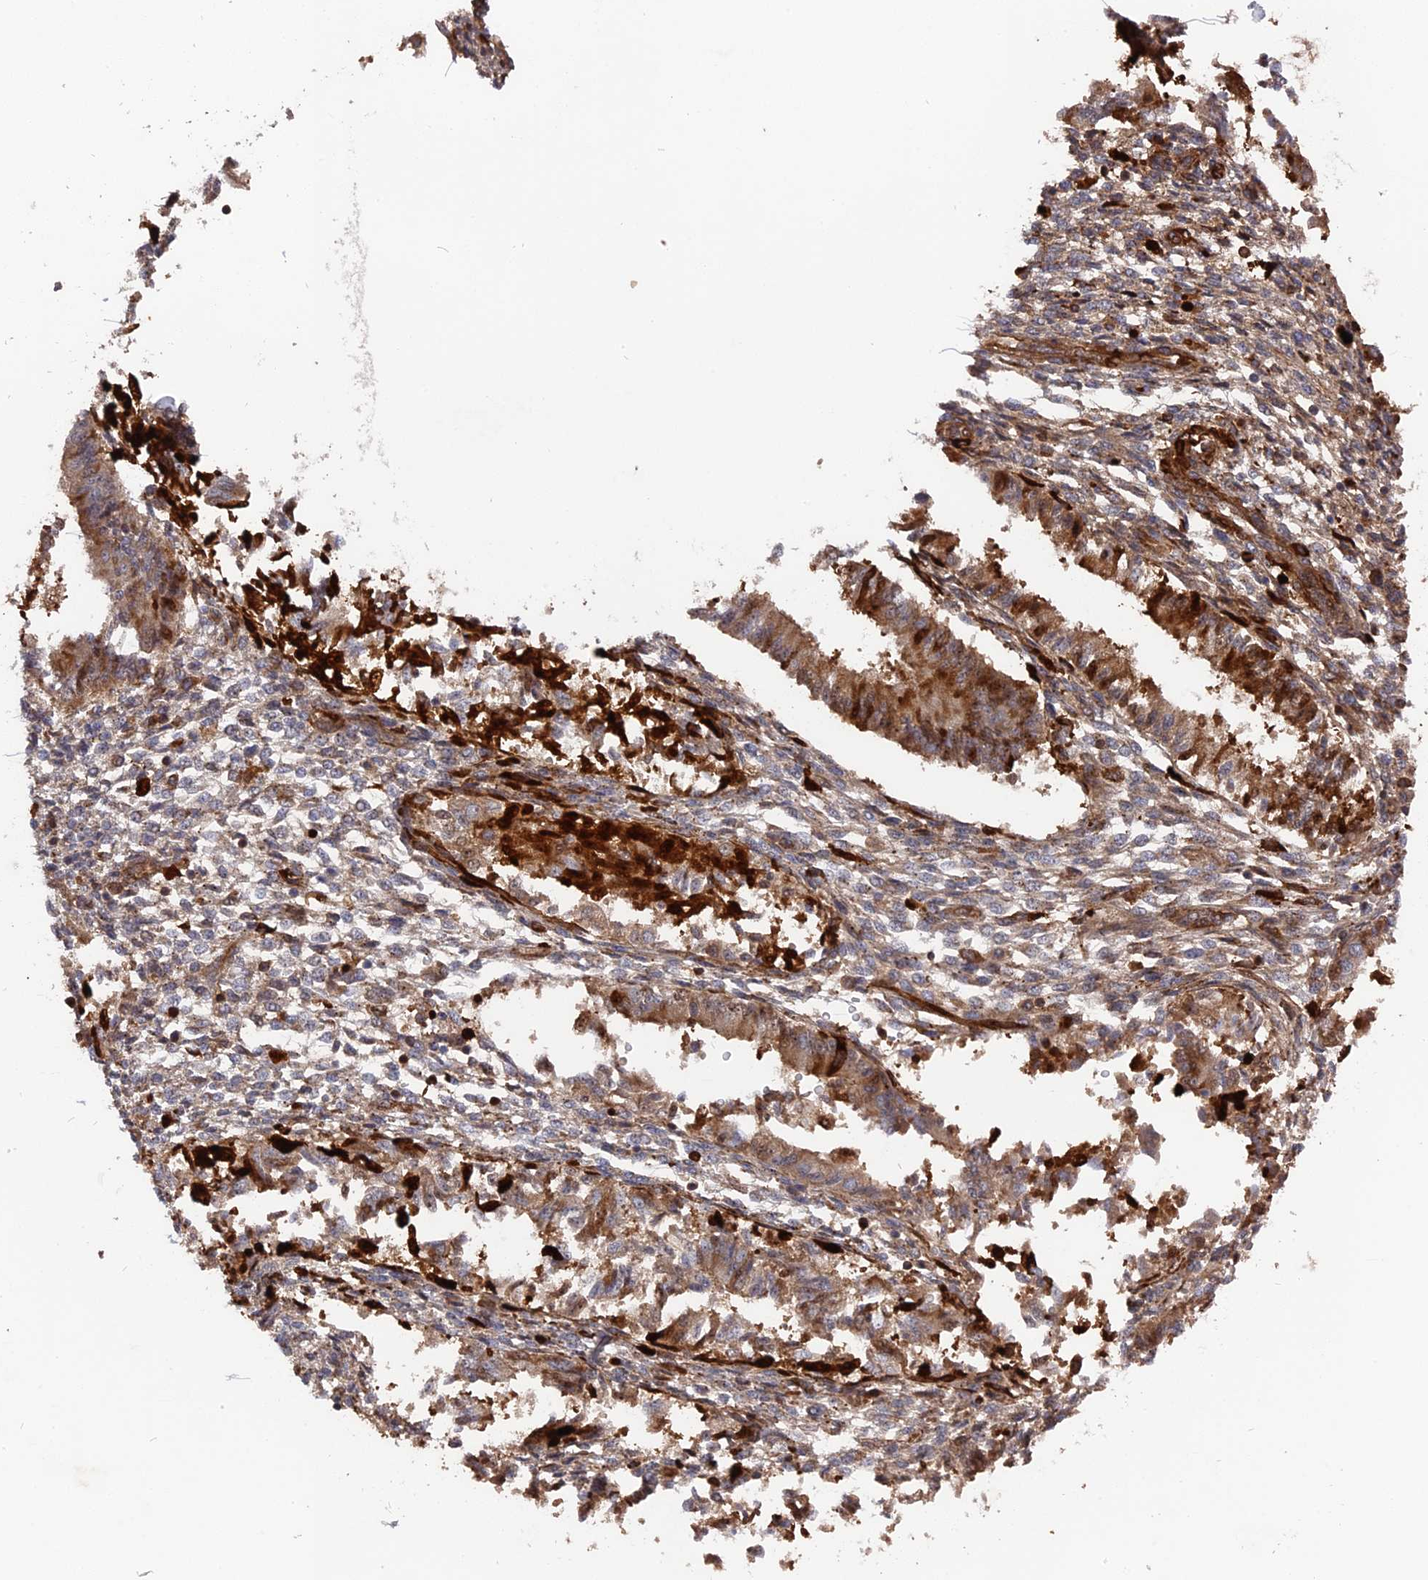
{"staining": {"intensity": "weak", "quantity": "25%-75%", "location": "cytoplasmic/membranous"}, "tissue": "endometrium", "cell_type": "Cells in endometrial stroma", "image_type": "normal", "snomed": [{"axis": "morphology", "description": "Normal tissue, NOS"}, {"axis": "topography", "description": "Uterus"}, {"axis": "topography", "description": "Endometrium"}], "caption": "This micrograph displays immunohistochemistry staining of normal endometrium, with low weak cytoplasmic/membranous staining in approximately 25%-75% of cells in endometrial stroma.", "gene": "DEF8", "patient": {"sex": "female", "age": 48}}